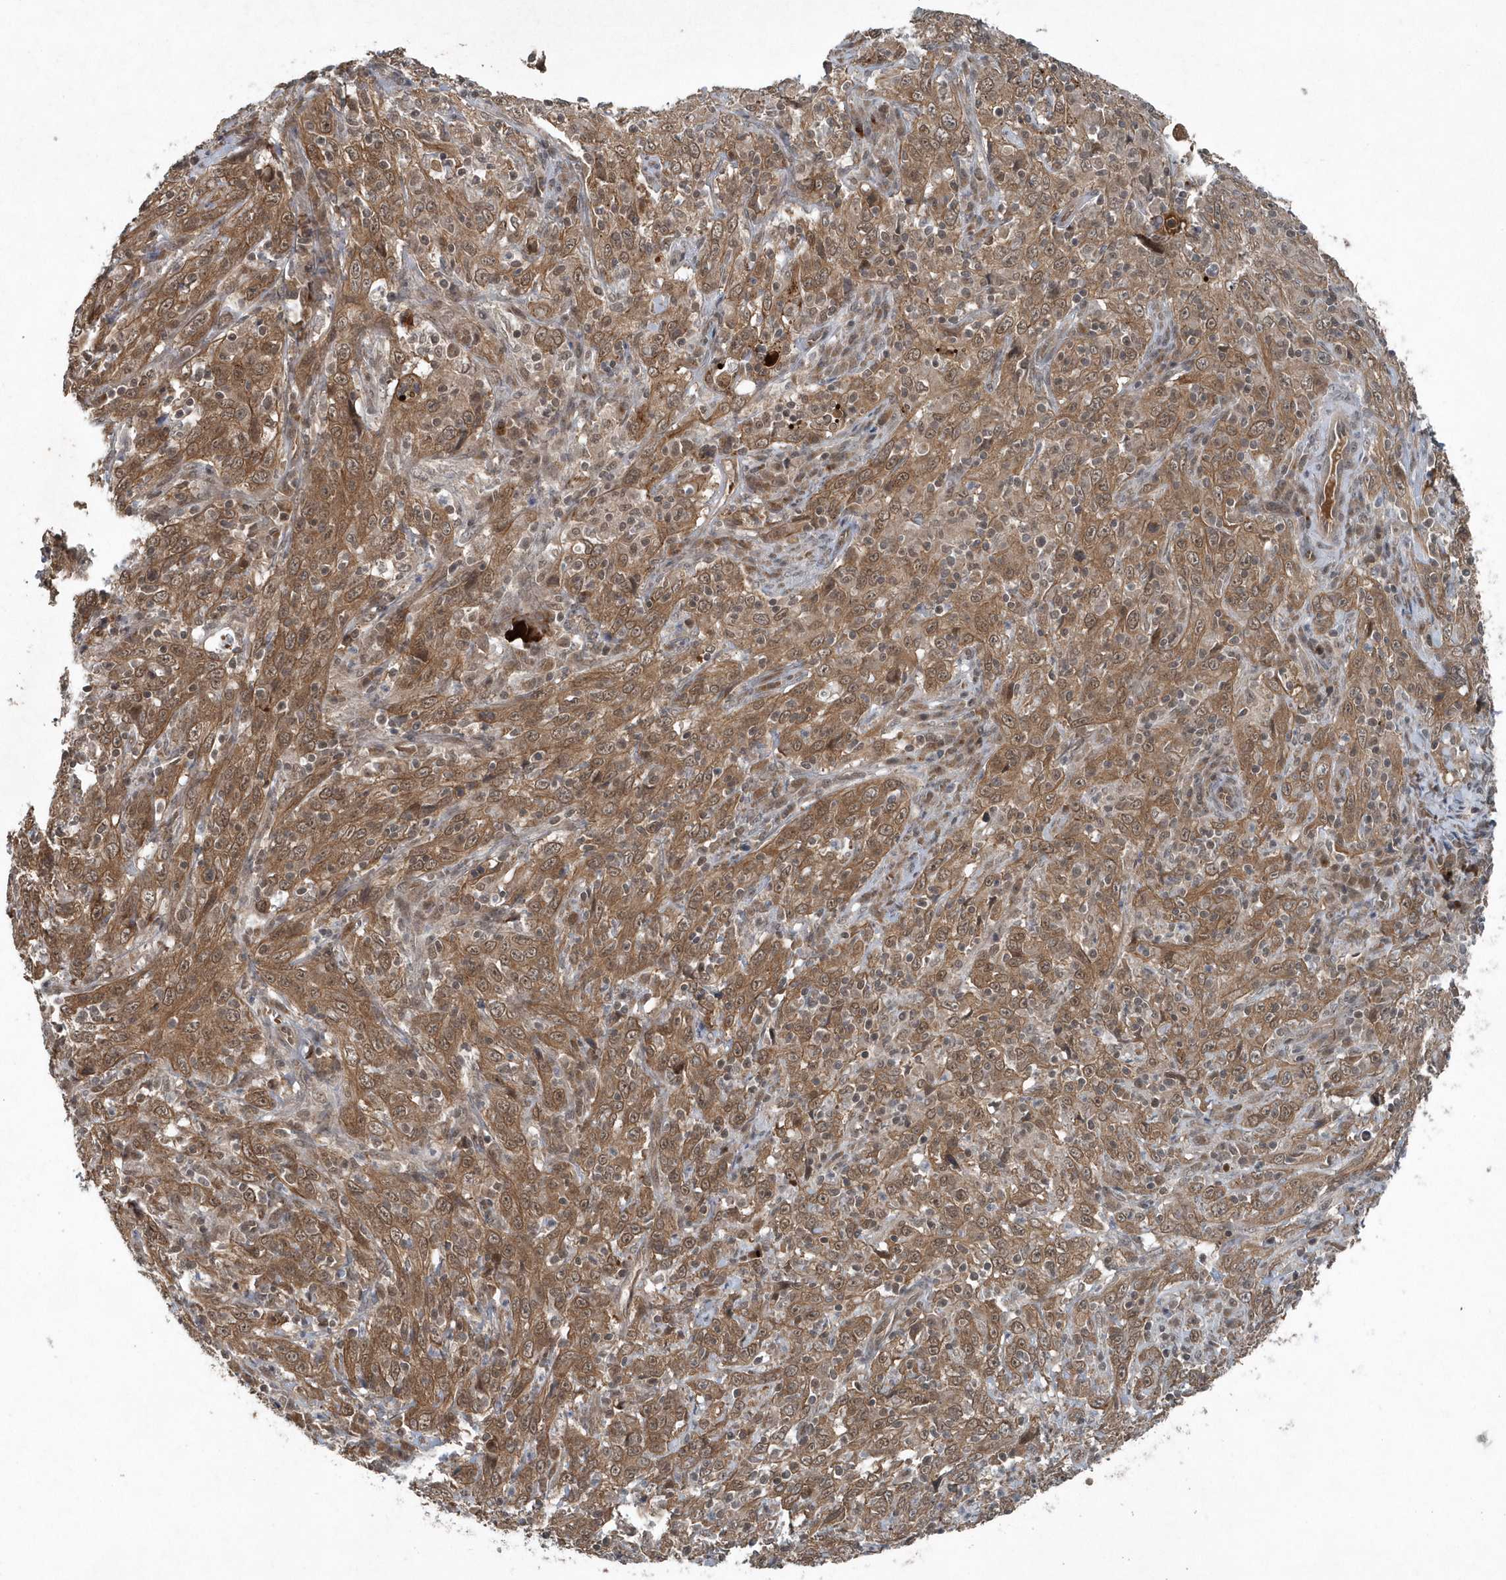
{"staining": {"intensity": "moderate", "quantity": ">75%", "location": "cytoplasmic/membranous,nuclear"}, "tissue": "cervical cancer", "cell_type": "Tumor cells", "image_type": "cancer", "snomed": [{"axis": "morphology", "description": "Squamous cell carcinoma, NOS"}, {"axis": "topography", "description": "Cervix"}], "caption": "Approximately >75% of tumor cells in human cervical cancer reveal moderate cytoplasmic/membranous and nuclear protein positivity as visualized by brown immunohistochemical staining.", "gene": "QTRT2", "patient": {"sex": "female", "age": 46}}